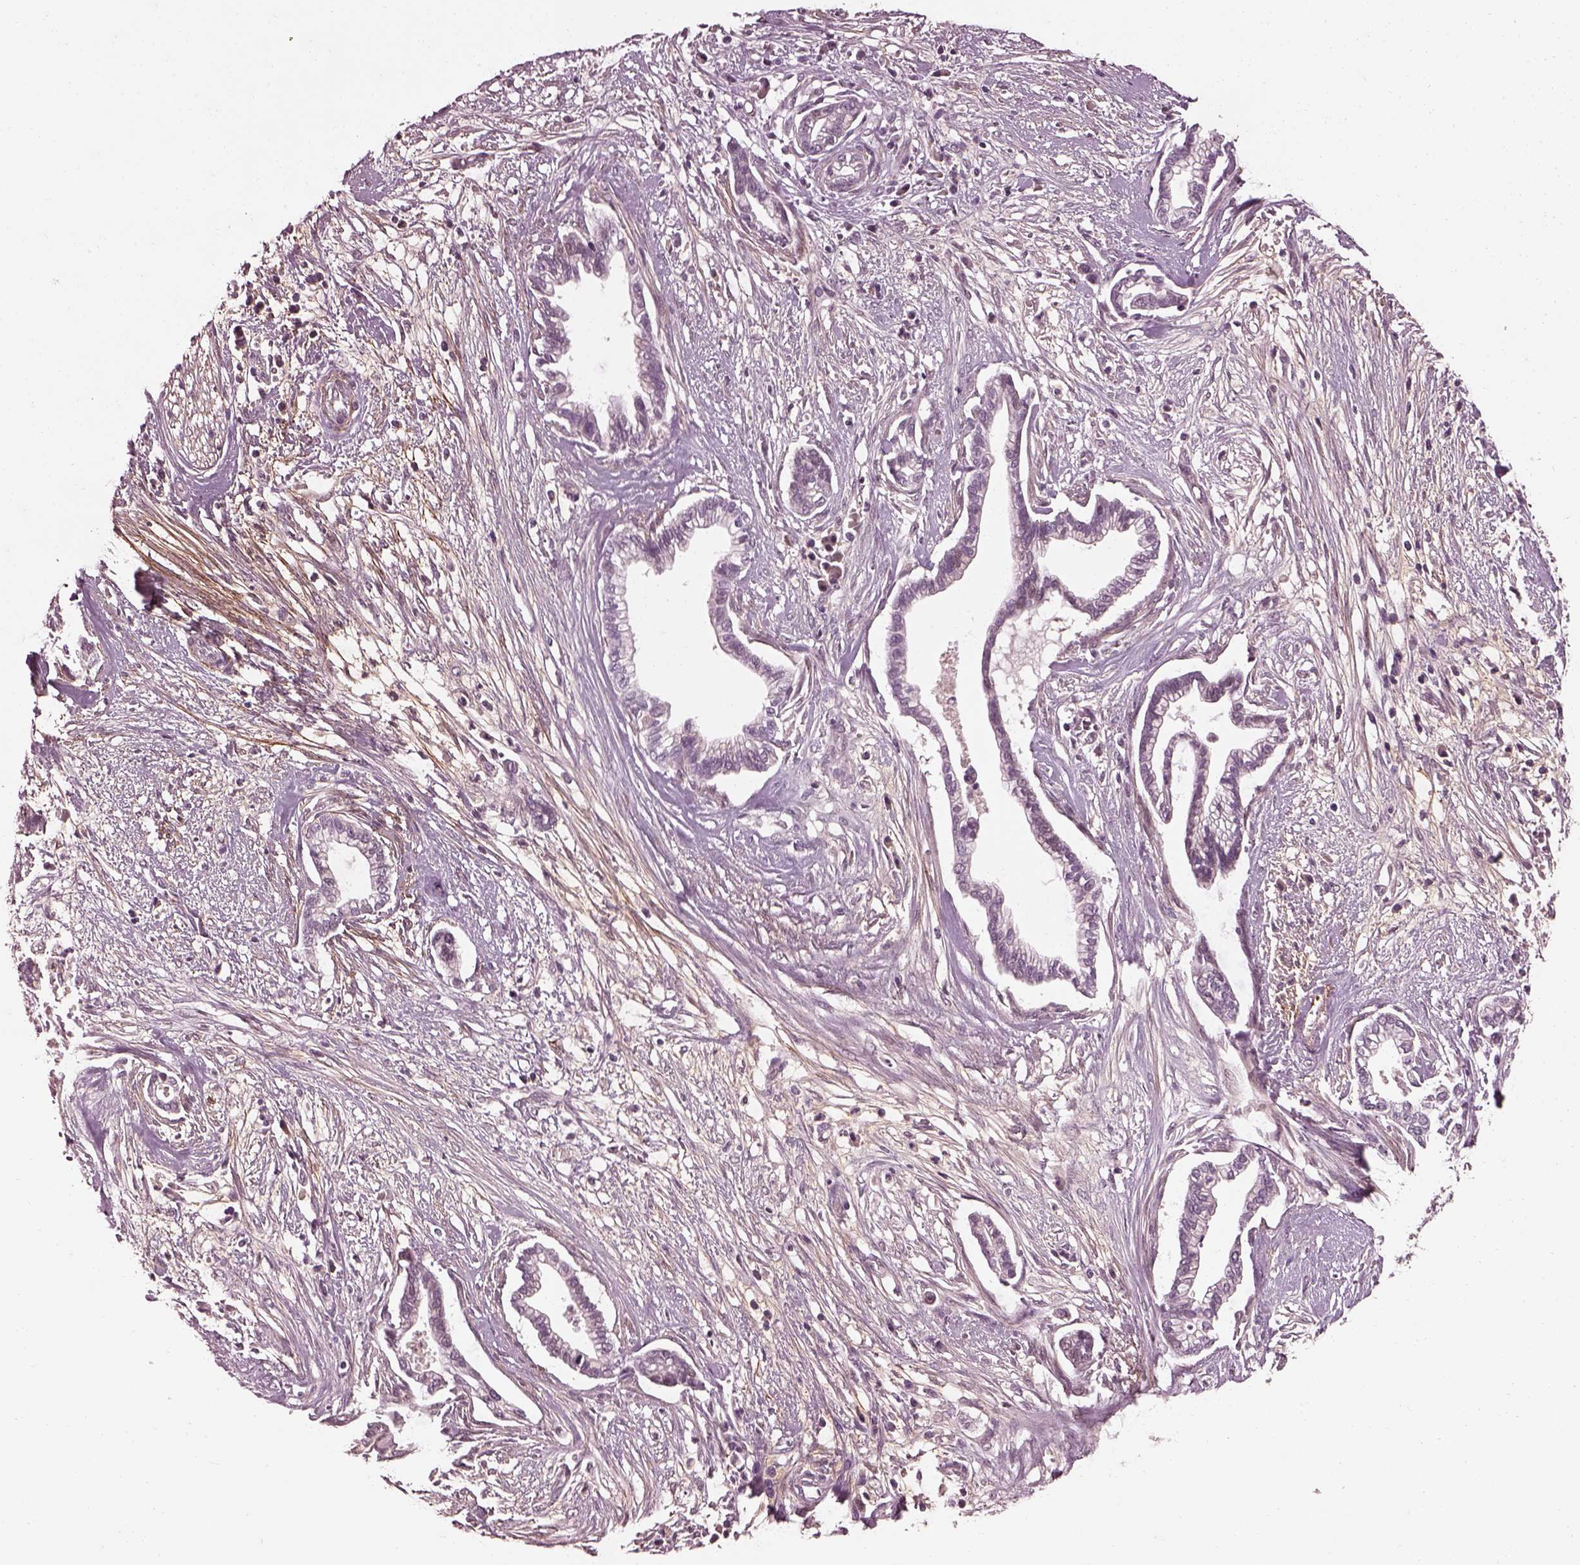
{"staining": {"intensity": "negative", "quantity": "none", "location": "none"}, "tissue": "cervical cancer", "cell_type": "Tumor cells", "image_type": "cancer", "snomed": [{"axis": "morphology", "description": "Adenocarcinoma, NOS"}, {"axis": "topography", "description": "Cervix"}], "caption": "Immunohistochemistry (IHC) histopathology image of human adenocarcinoma (cervical) stained for a protein (brown), which reveals no positivity in tumor cells.", "gene": "EFEMP1", "patient": {"sex": "female", "age": 62}}